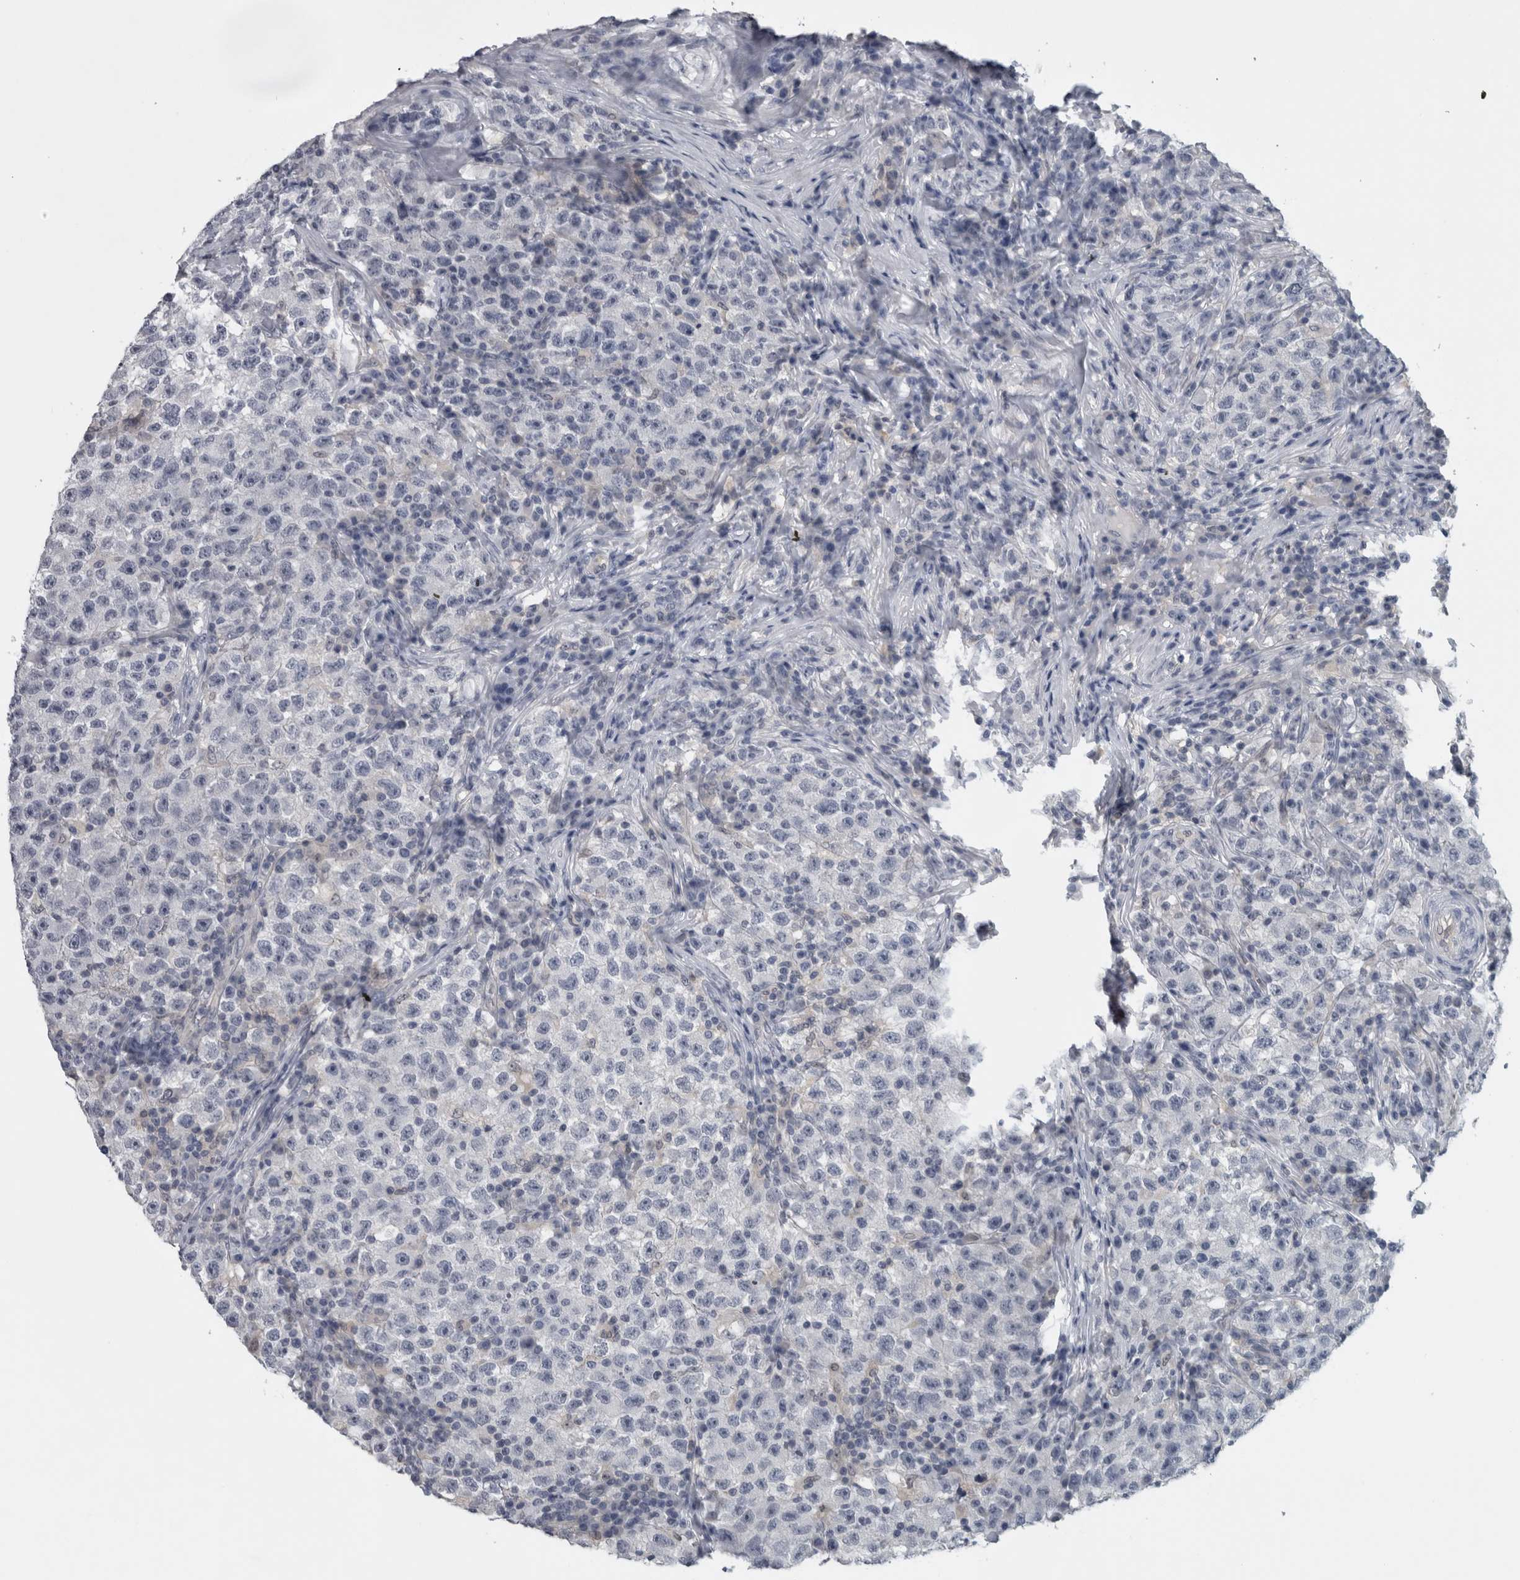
{"staining": {"intensity": "negative", "quantity": "none", "location": "none"}, "tissue": "testis cancer", "cell_type": "Tumor cells", "image_type": "cancer", "snomed": [{"axis": "morphology", "description": "Seminoma, NOS"}, {"axis": "topography", "description": "Testis"}], "caption": "Immunohistochemistry (IHC) image of neoplastic tissue: human testis cancer stained with DAB (3,3'-diaminobenzidine) displays no significant protein positivity in tumor cells.", "gene": "NAPRT", "patient": {"sex": "male", "age": 22}}